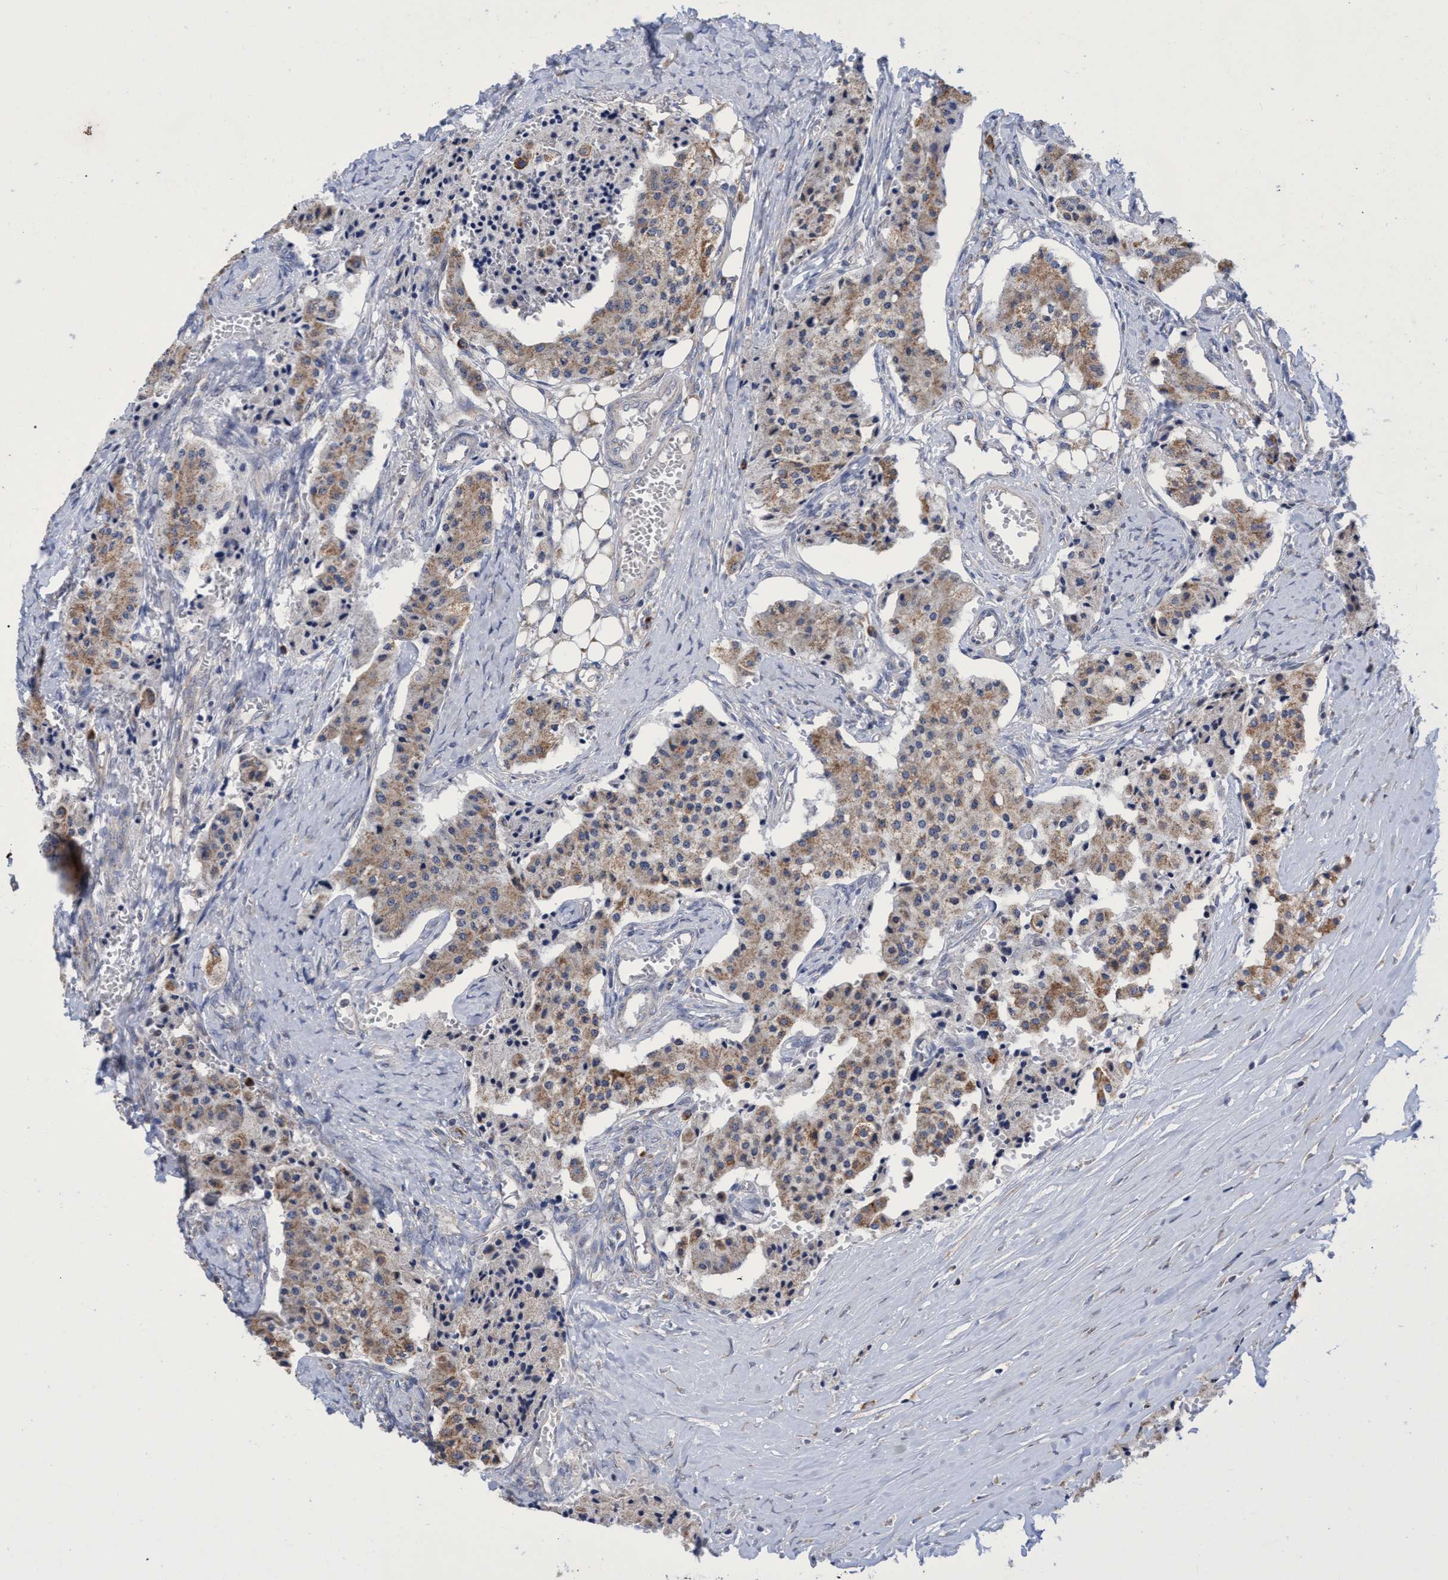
{"staining": {"intensity": "weak", "quantity": ">75%", "location": "cytoplasmic/membranous"}, "tissue": "carcinoid", "cell_type": "Tumor cells", "image_type": "cancer", "snomed": [{"axis": "morphology", "description": "Carcinoid, malignant, NOS"}, {"axis": "topography", "description": "Colon"}], "caption": "Immunohistochemical staining of human carcinoid displays low levels of weak cytoplasmic/membranous protein expression in about >75% of tumor cells. The staining is performed using DAB (3,3'-diaminobenzidine) brown chromogen to label protein expression. The nuclei are counter-stained blue using hematoxylin.", "gene": "NAT16", "patient": {"sex": "female", "age": 52}}